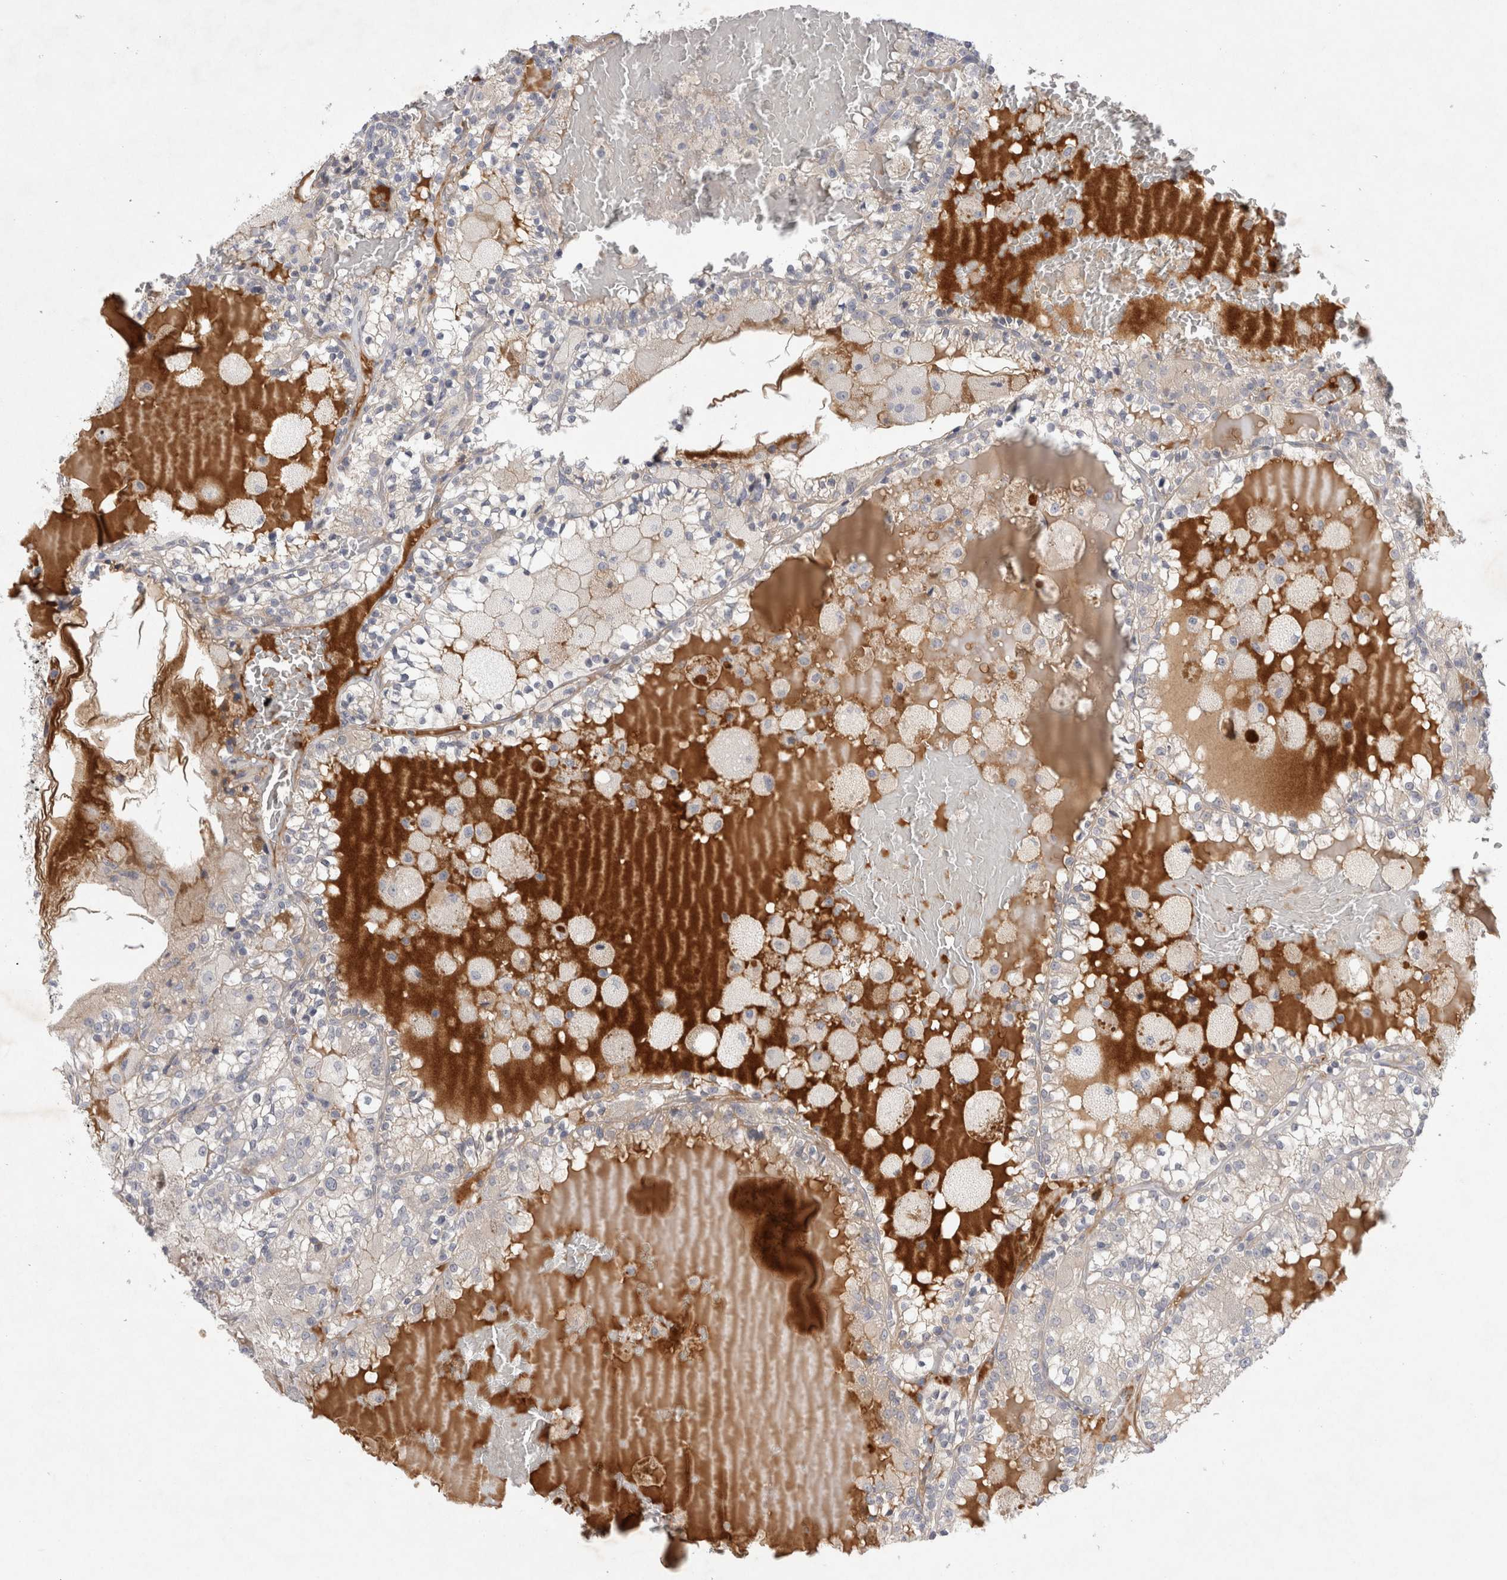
{"staining": {"intensity": "negative", "quantity": "none", "location": "none"}, "tissue": "renal cancer", "cell_type": "Tumor cells", "image_type": "cancer", "snomed": [{"axis": "morphology", "description": "Adenocarcinoma, NOS"}, {"axis": "topography", "description": "Kidney"}], "caption": "Image shows no protein staining in tumor cells of renal cancer tissue. Brightfield microscopy of immunohistochemistry stained with DAB (3,3'-diaminobenzidine) (brown) and hematoxylin (blue), captured at high magnification.", "gene": "BZW2", "patient": {"sex": "female", "age": 56}}